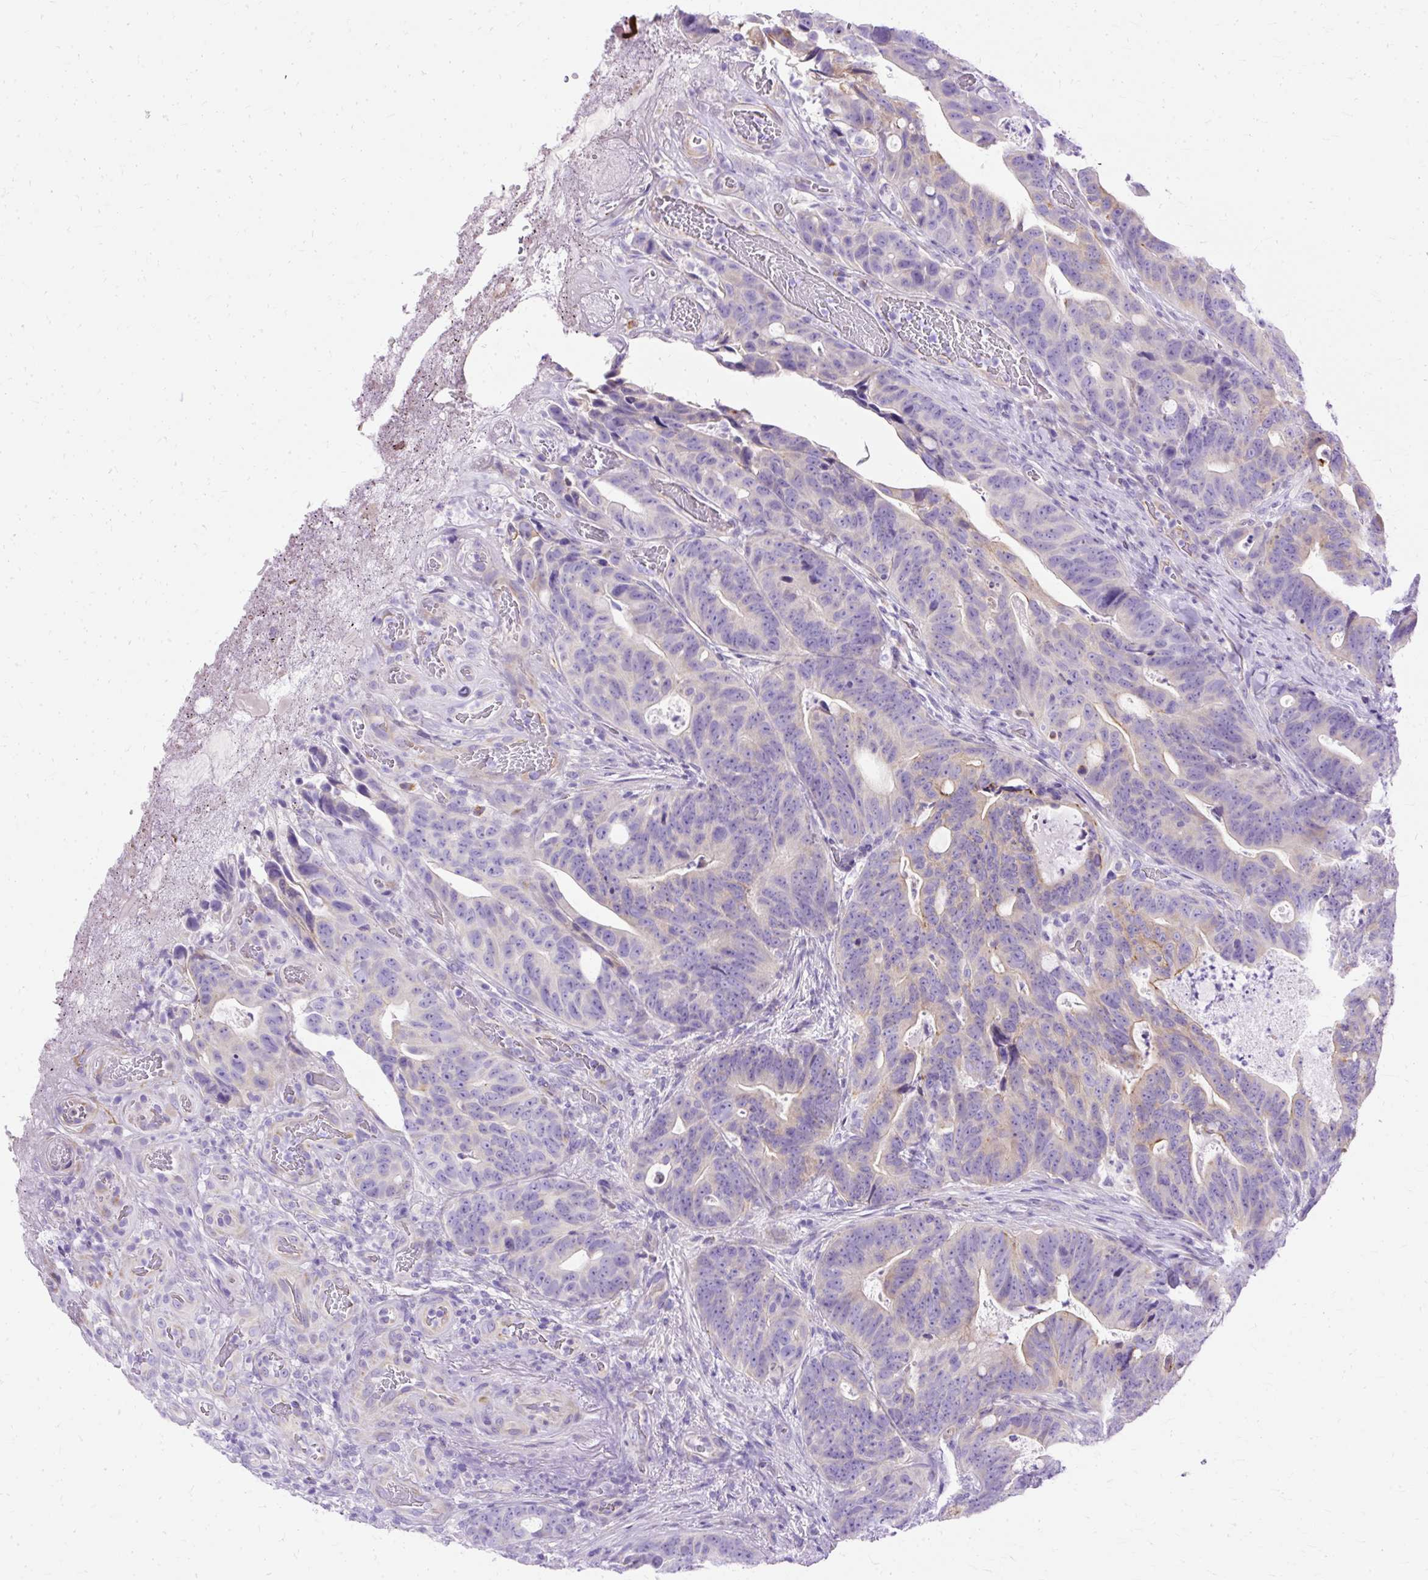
{"staining": {"intensity": "weak", "quantity": "<25%", "location": "cytoplasmic/membranous"}, "tissue": "colorectal cancer", "cell_type": "Tumor cells", "image_type": "cancer", "snomed": [{"axis": "morphology", "description": "Adenocarcinoma, NOS"}, {"axis": "topography", "description": "Colon"}], "caption": "Immunohistochemistry photomicrograph of neoplastic tissue: colorectal cancer stained with DAB exhibits no significant protein expression in tumor cells.", "gene": "MYO6", "patient": {"sex": "female", "age": 82}}